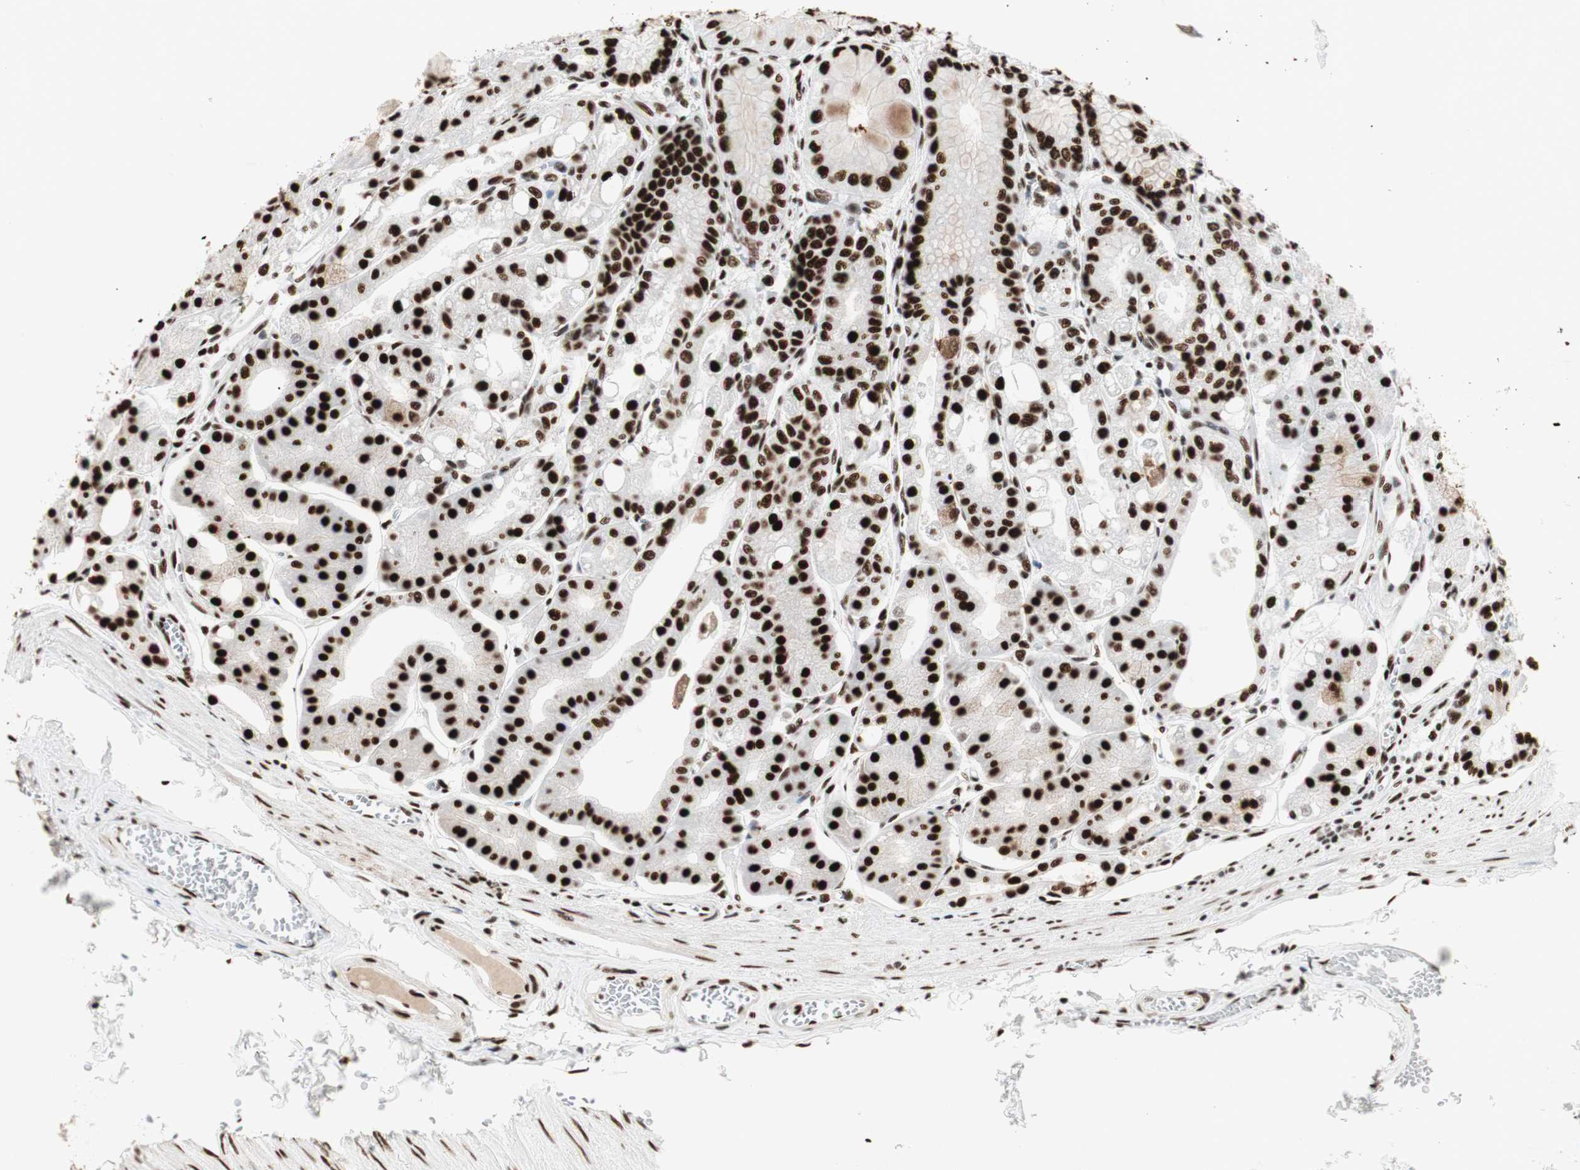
{"staining": {"intensity": "strong", "quantity": ">75%", "location": "cytoplasmic/membranous,nuclear"}, "tissue": "stomach", "cell_type": "Glandular cells", "image_type": "normal", "snomed": [{"axis": "morphology", "description": "Normal tissue, NOS"}, {"axis": "topography", "description": "Stomach, lower"}], "caption": "High-magnification brightfield microscopy of benign stomach stained with DAB (brown) and counterstained with hematoxylin (blue). glandular cells exhibit strong cytoplasmic/membranous,nuclear expression is appreciated in approximately>75% of cells.", "gene": "PSME3", "patient": {"sex": "male", "age": 71}}